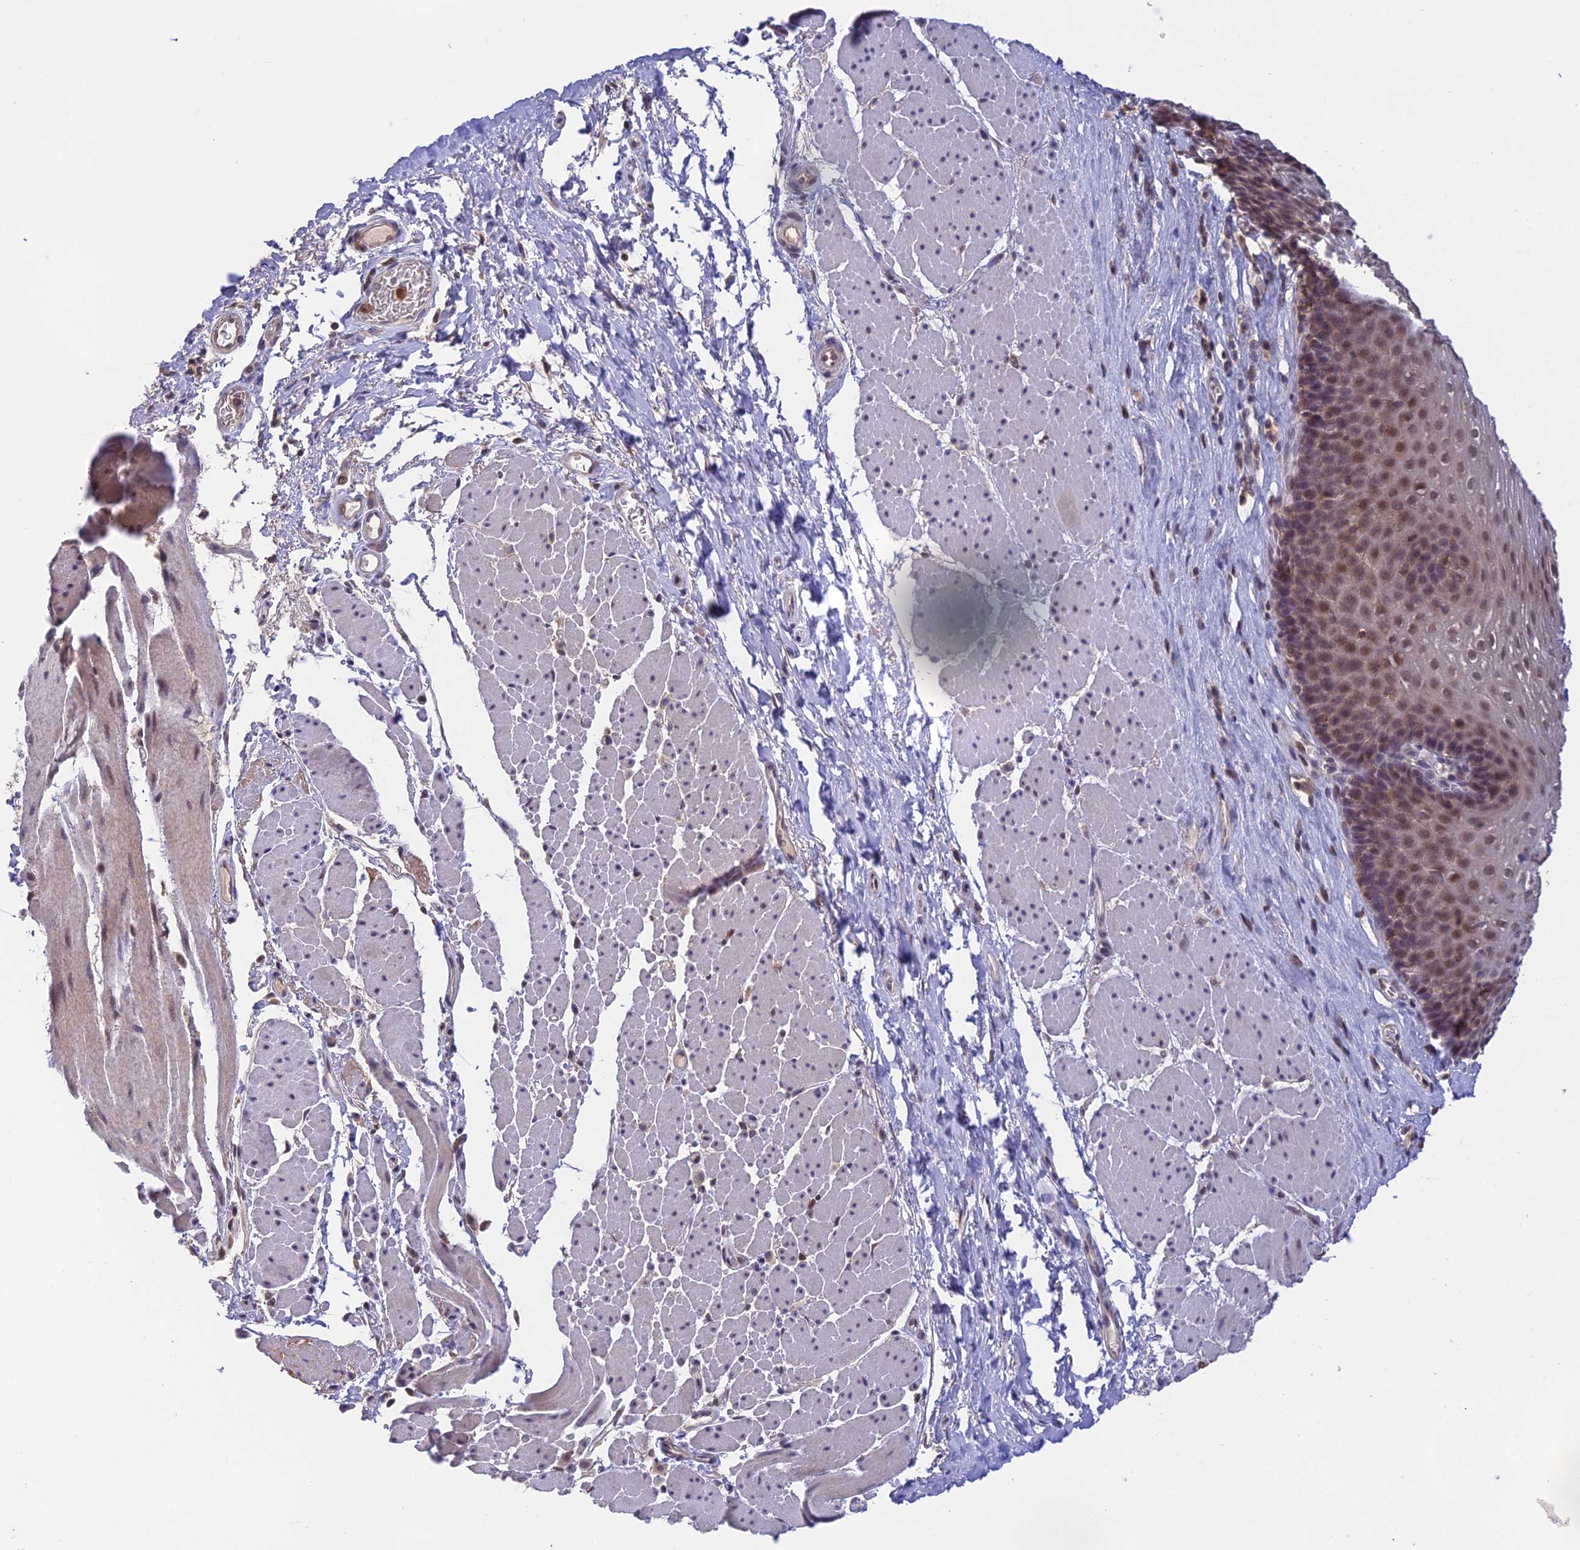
{"staining": {"intensity": "moderate", "quantity": "<25%", "location": "nuclear"}, "tissue": "esophagus", "cell_type": "Squamous epithelial cells", "image_type": "normal", "snomed": [{"axis": "morphology", "description": "Normal tissue, NOS"}, {"axis": "topography", "description": "Esophagus"}], "caption": "The image demonstrates immunohistochemical staining of unremarkable esophagus. There is moderate nuclear positivity is seen in about <25% of squamous epithelial cells. (DAB = brown stain, brightfield microscopy at high magnification).", "gene": "PEX16", "patient": {"sex": "female", "age": 66}}